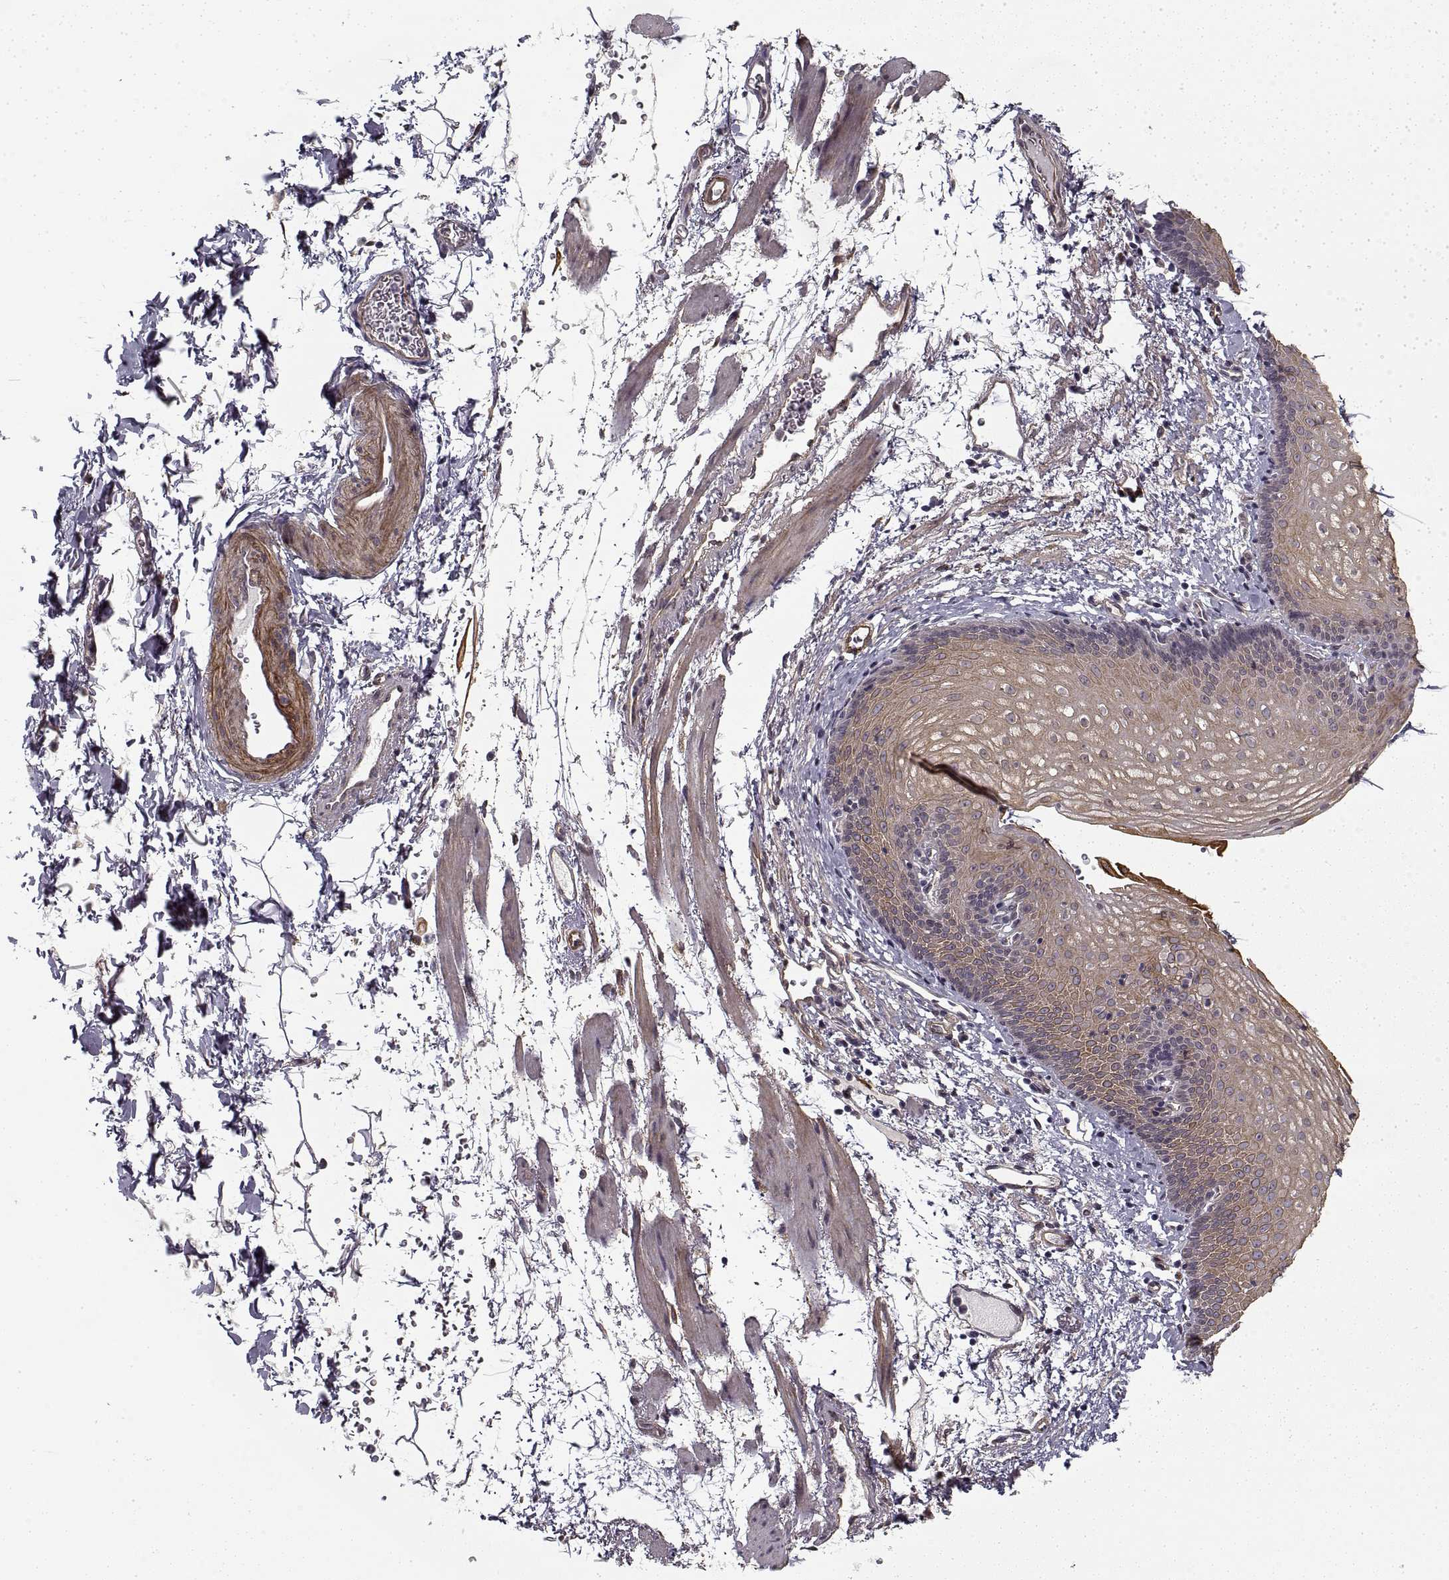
{"staining": {"intensity": "weak", "quantity": ">75%", "location": "cytoplasmic/membranous"}, "tissue": "esophagus", "cell_type": "Squamous epithelial cells", "image_type": "normal", "snomed": [{"axis": "morphology", "description": "Normal tissue, NOS"}, {"axis": "topography", "description": "Esophagus"}], "caption": "Squamous epithelial cells show low levels of weak cytoplasmic/membranous staining in about >75% of cells in unremarkable human esophagus. The protein is stained brown, and the nuclei are stained in blue (DAB (3,3'-diaminobenzidine) IHC with brightfield microscopy, high magnification).", "gene": "LAMB2", "patient": {"sex": "female", "age": 64}}